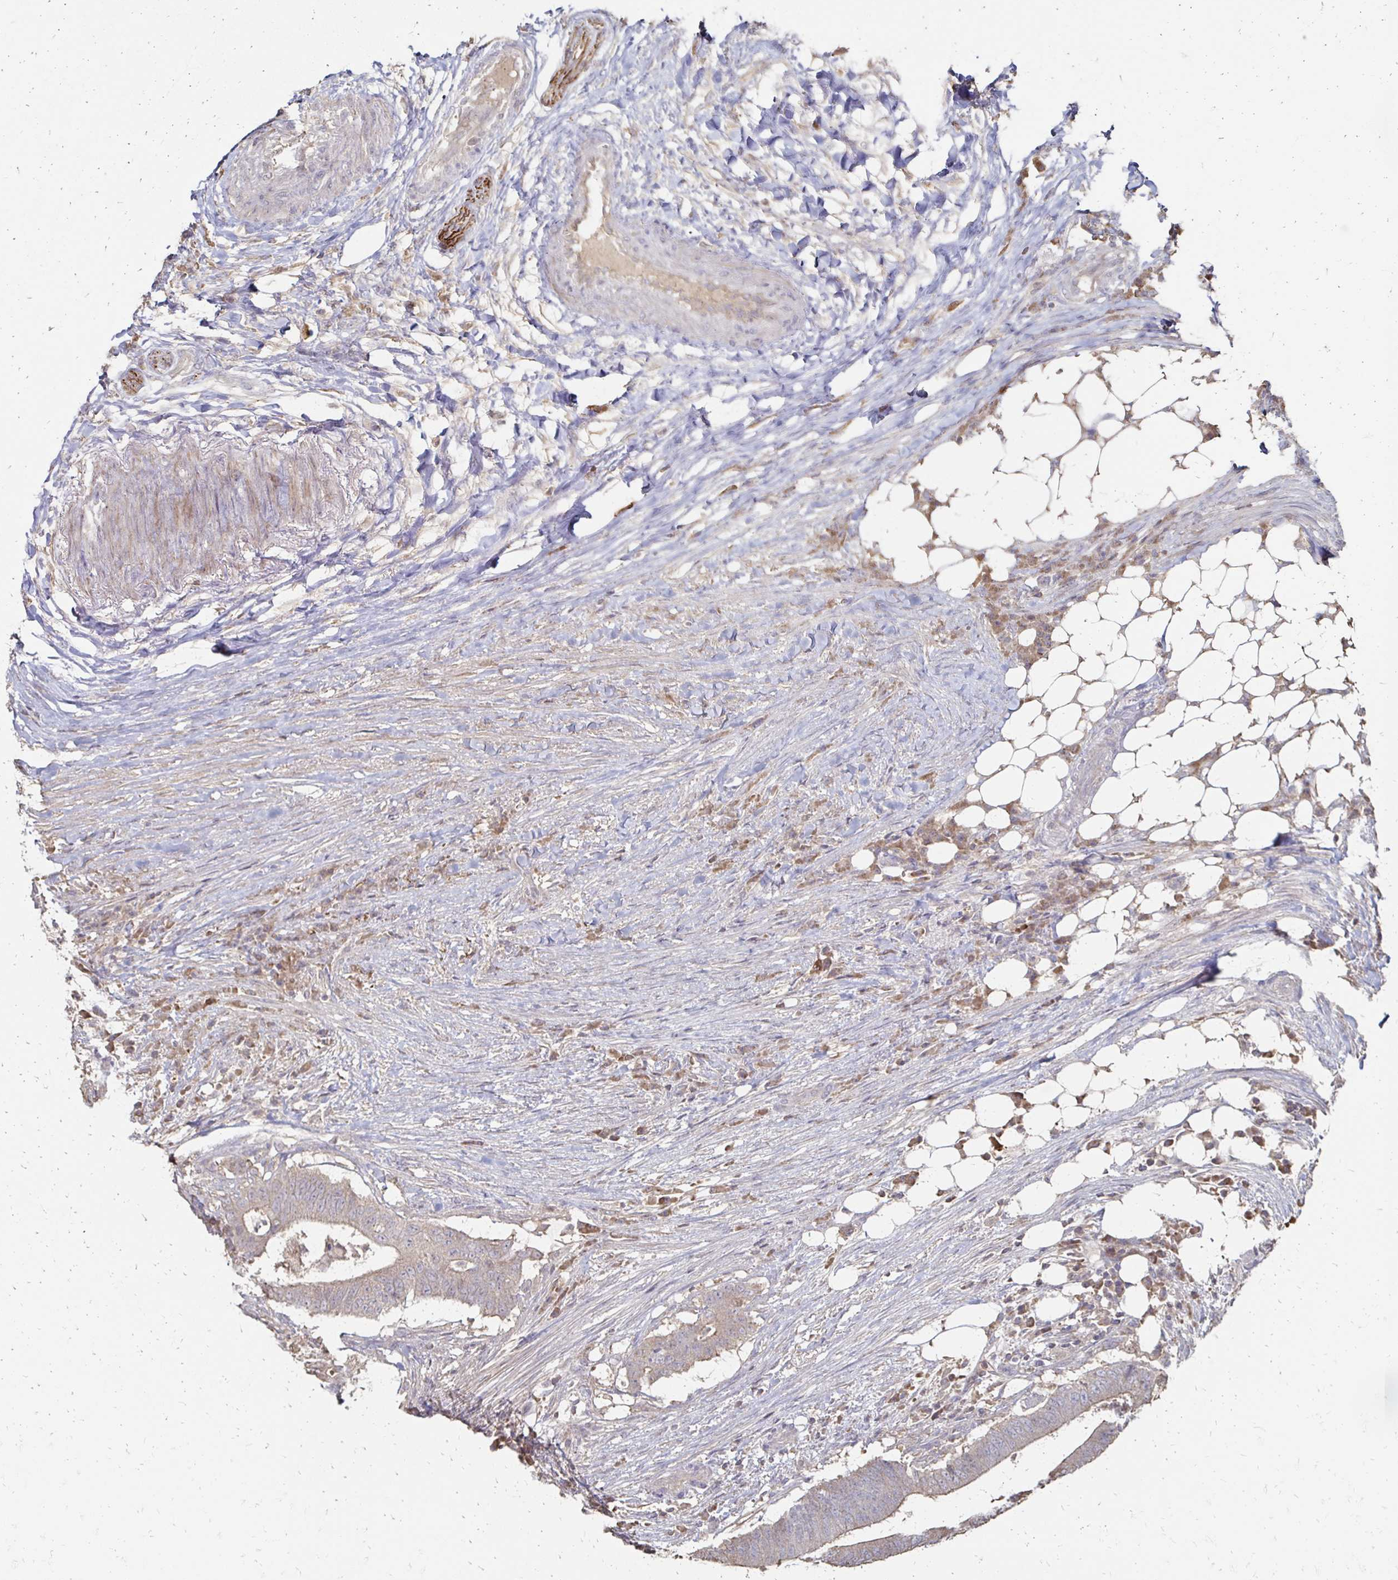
{"staining": {"intensity": "weak", "quantity": "<25%", "location": "cytoplasmic/membranous"}, "tissue": "colorectal cancer", "cell_type": "Tumor cells", "image_type": "cancer", "snomed": [{"axis": "morphology", "description": "Adenocarcinoma, NOS"}, {"axis": "topography", "description": "Colon"}], "caption": "Immunohistochemical staining of colorectal cancer (adenocarcinoma) reveals no significant positivity in tumor cells.", "gene": "ZNF727", "patient": {"sex": "female", "age": 43}}